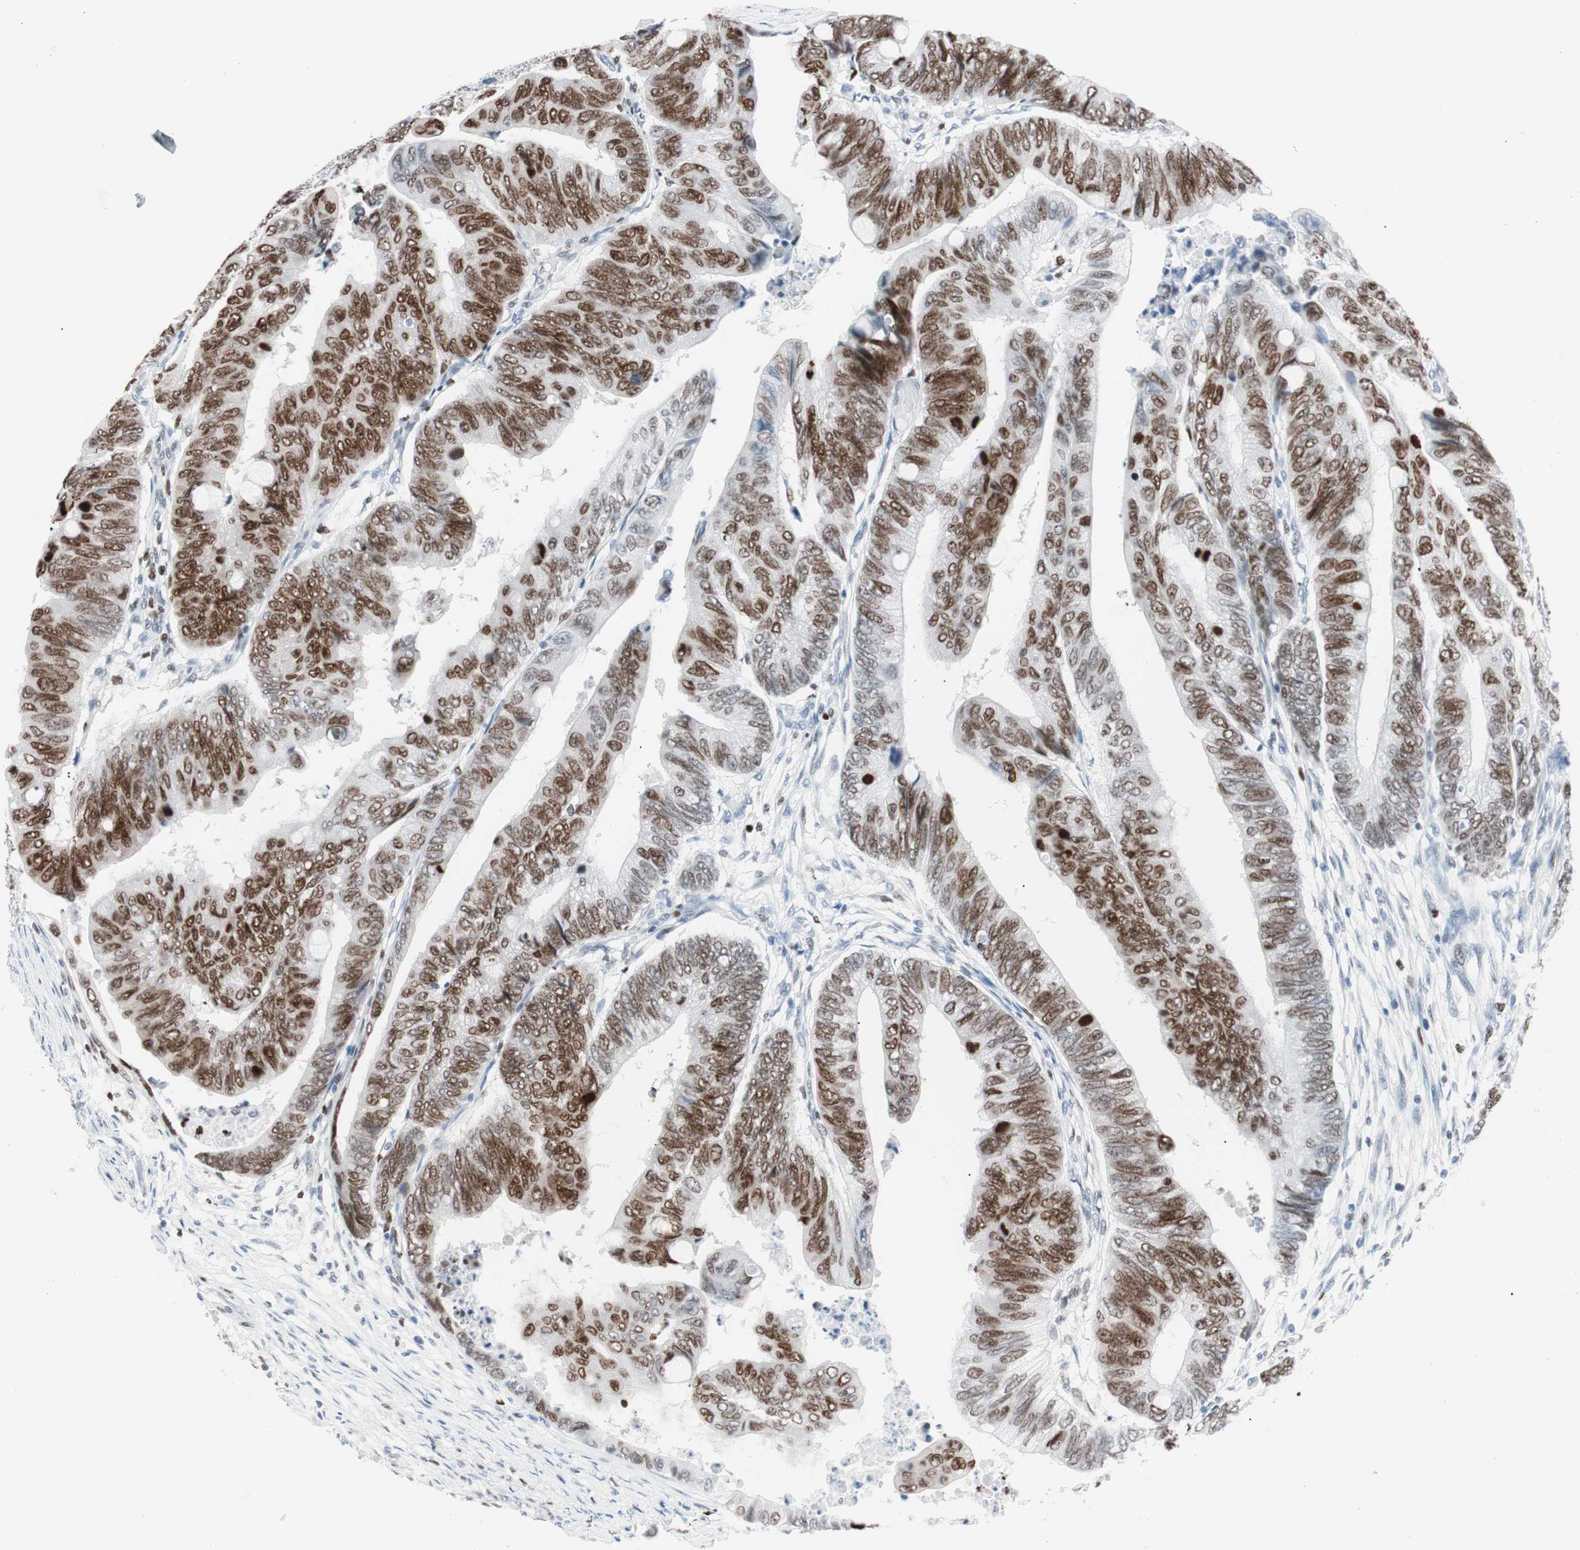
{"staining": {"intensity": "moderate", "quantity": ">75%", "location": "nuclear"}, "tissue": "colorectal cancer", "cell_type": "Tumor cells", "image_type": "cancer", "snomed": [{"axis": "morphology", "description": "Normal tissue, NOS"}, {"axis": "morphology", "description": "Adenocarcinoma, NOS"}, {"axis": "topography", "description": "Rectum"}, {"axis": "topography", "description": "Peripheral nerve tissue"}], "caption": "Moderate nuclear expression for a protein is appreciated in approximately >75% of tumor cells of colorectal cancer using immunohistochemistry (IHC).", "gene": "CEBPB", "patient": {"sex": "male", "age": 92}}